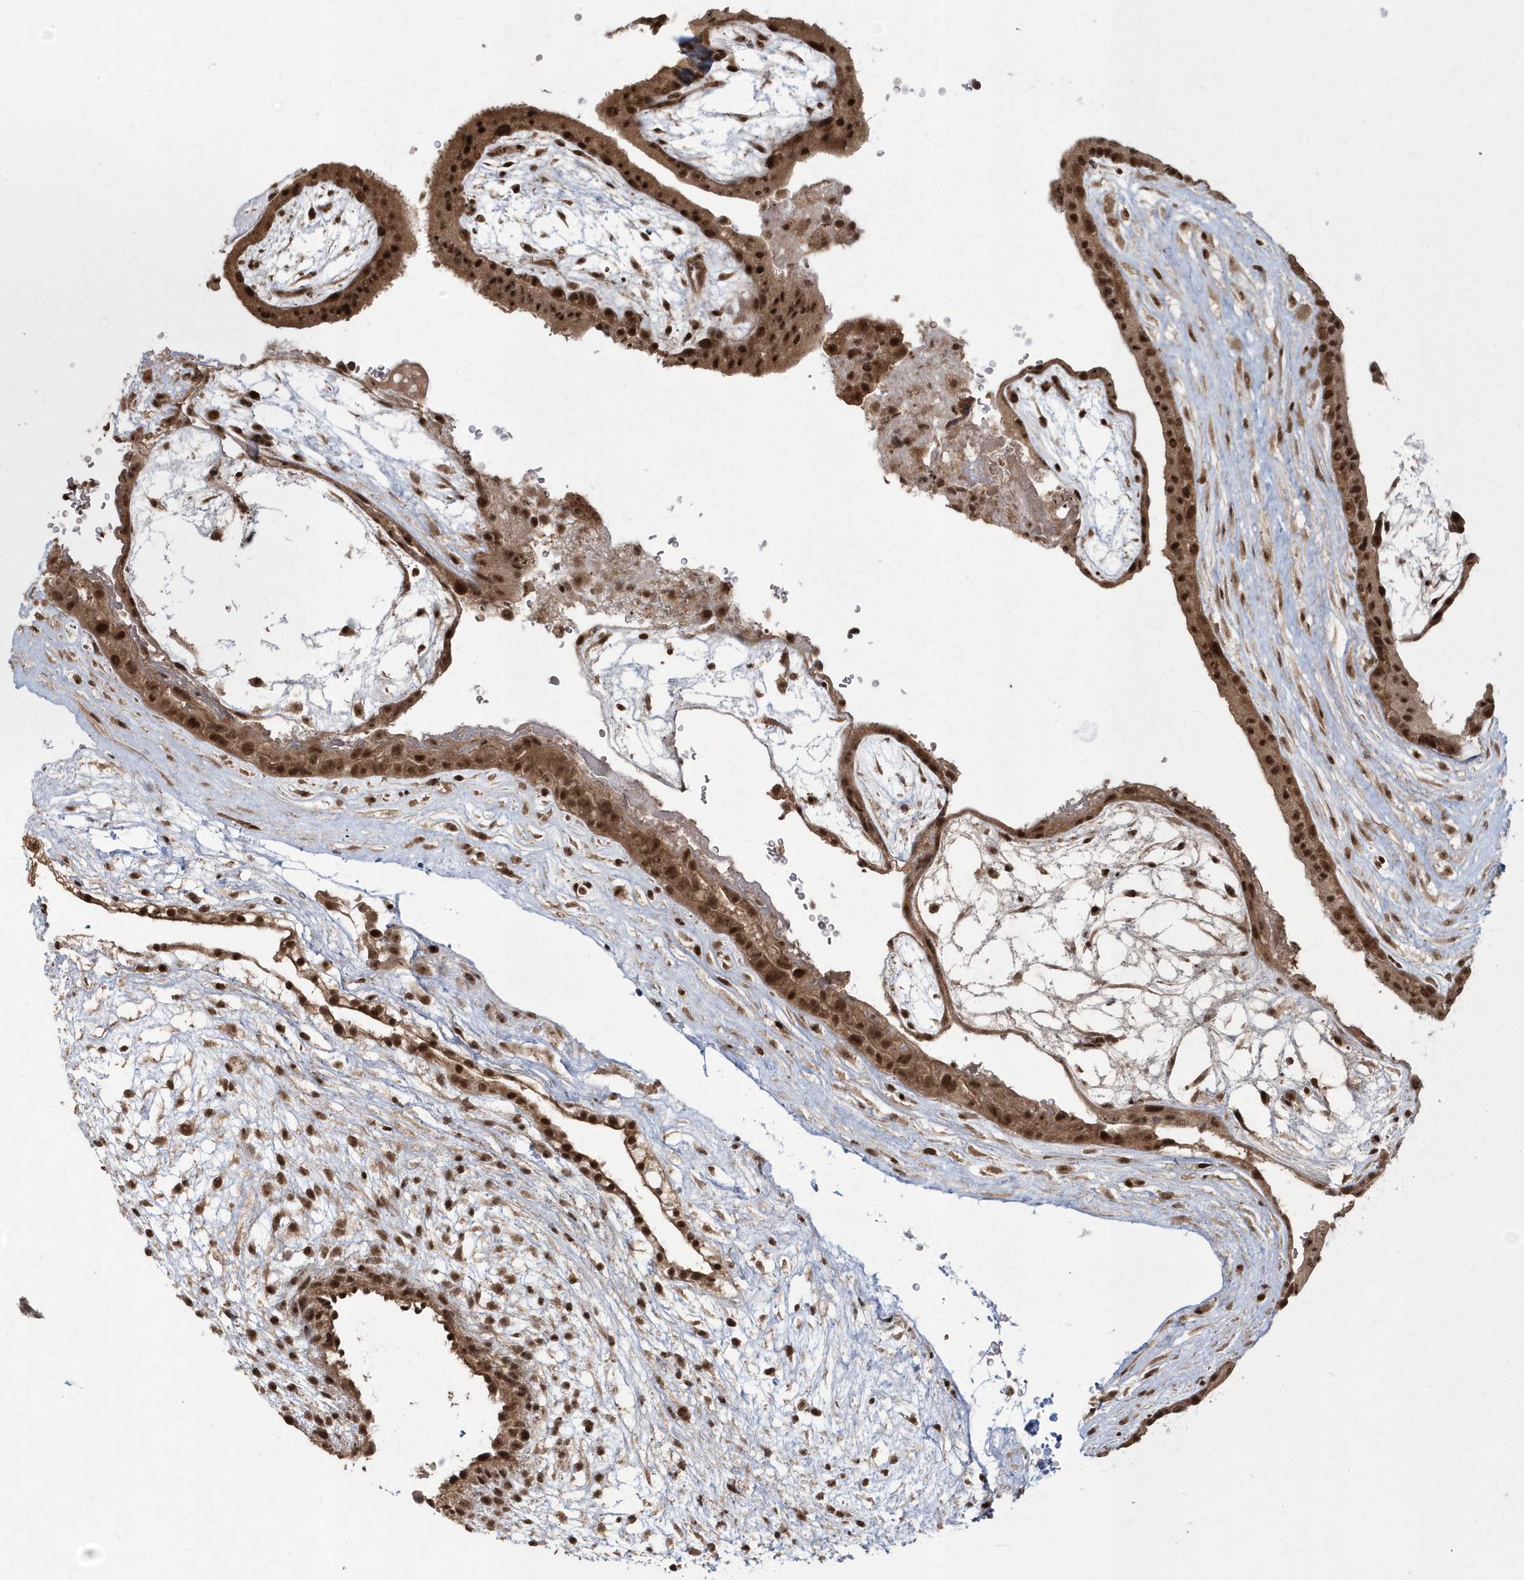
{"staining": {"intensity": "strong", "quantity": ">75%", "location": "cytoplasmic/membranous,nuclear"}, "tissue": "placenta", "cell_type": "Trophoblastic cells", "image_type": "normal", "snomed": [{"axis": "morphology", "description": "Normal tissue, NOS"}, {"axis": "topography", "description": "Placenta"}], "caption": "A brown stain labels strong cytoplasmic/membranous,nuclear expression of a protein in trophoblastic cells of benign placenta.", "gene": "EPB41L4A", "patient": {"sex": "female", "age": 19}}